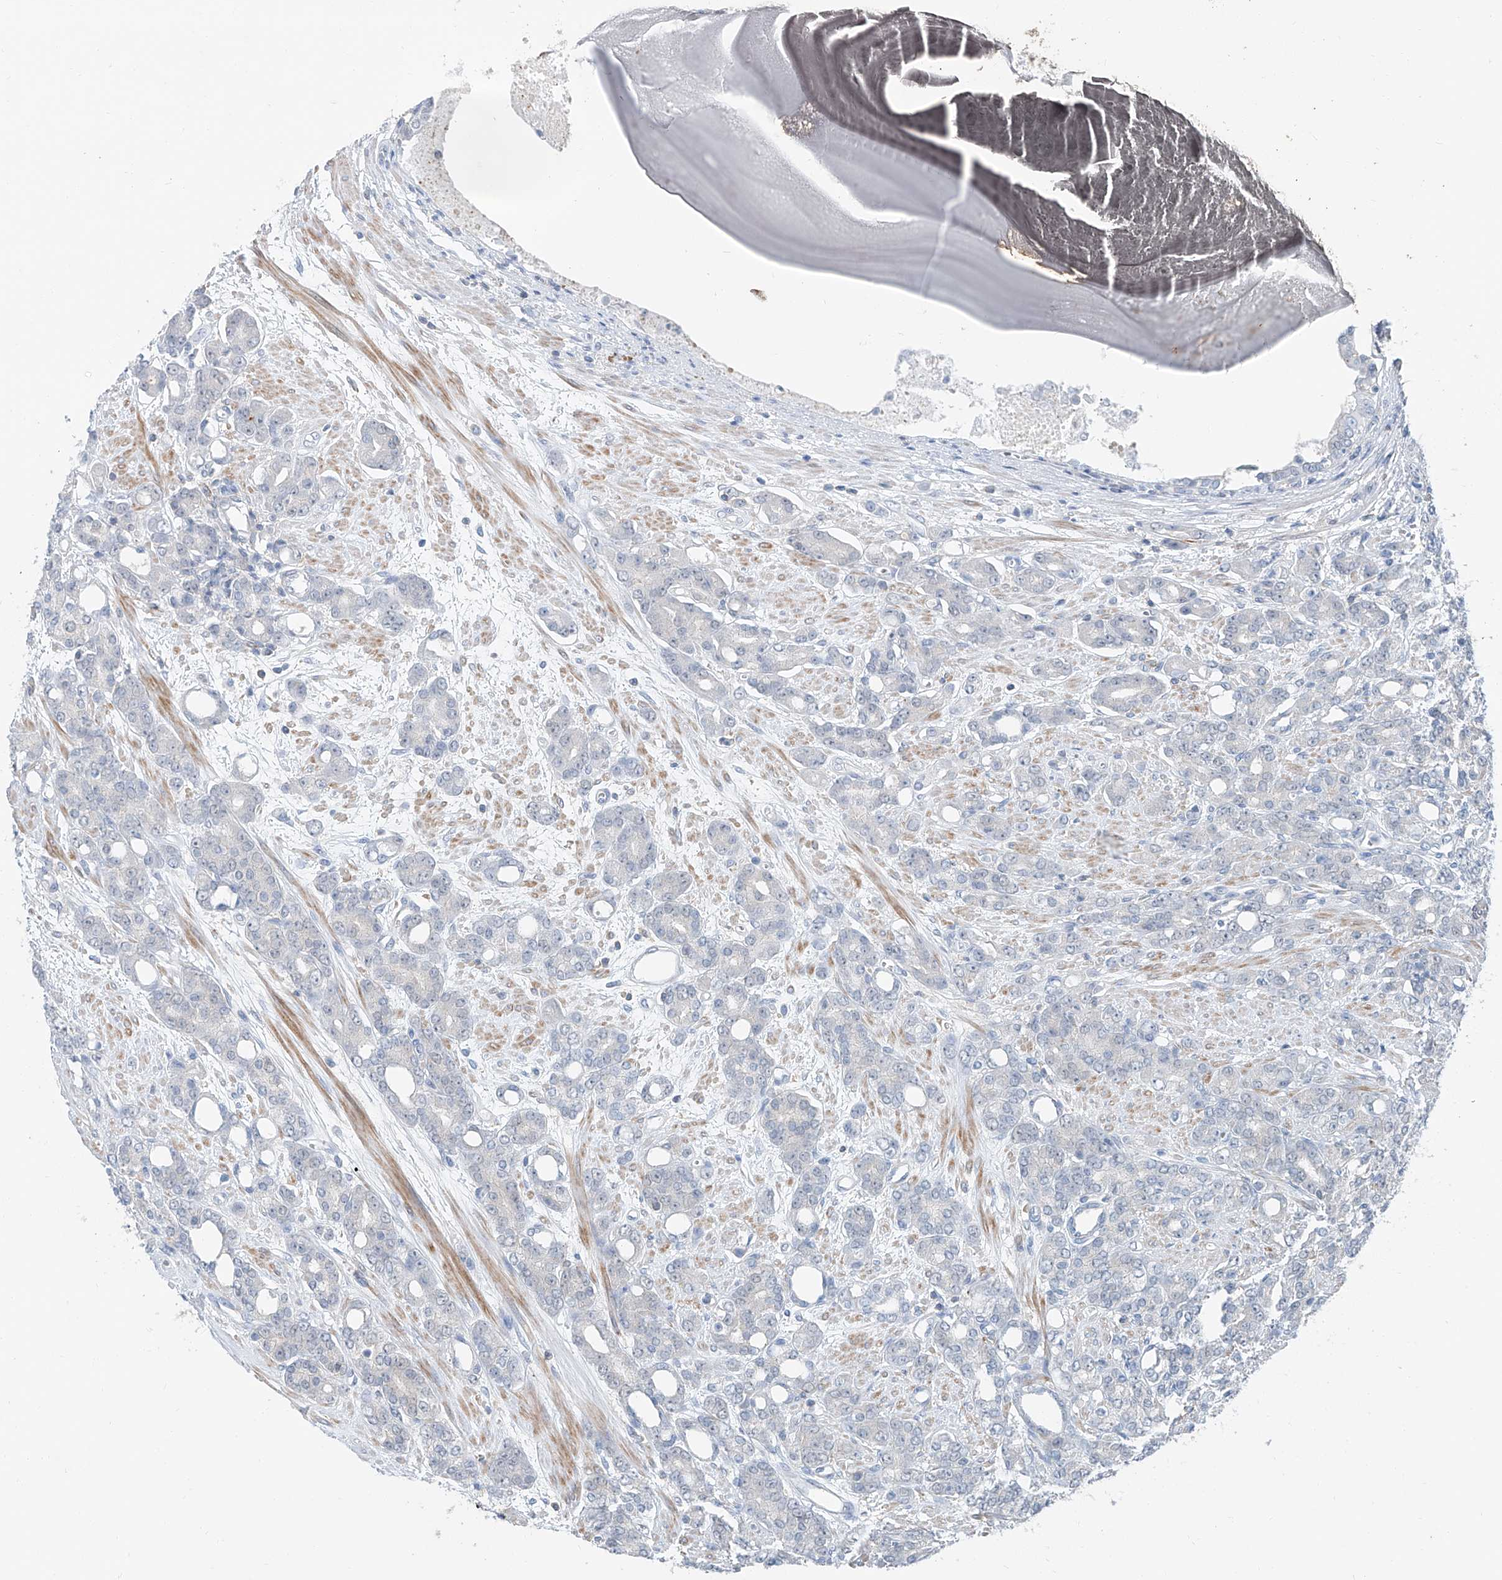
{"staining": {"intensity": "negative", "quantity": "none", "location": "none"}, "tissue": "prostate cancer", "cell_type": "Tumor cells", "image_type": "cancer", "snomed": [{"axis": "morphology", "description": "Adenocarcinoma, High grade"}, {"axis": "topography", "description": "Prostate"}], "caption": "Tumor cells are negative for protein expression in human prostate cancer.", "gene": "ANKRD34A", "patient": {"sex": "male", "age": 62}}